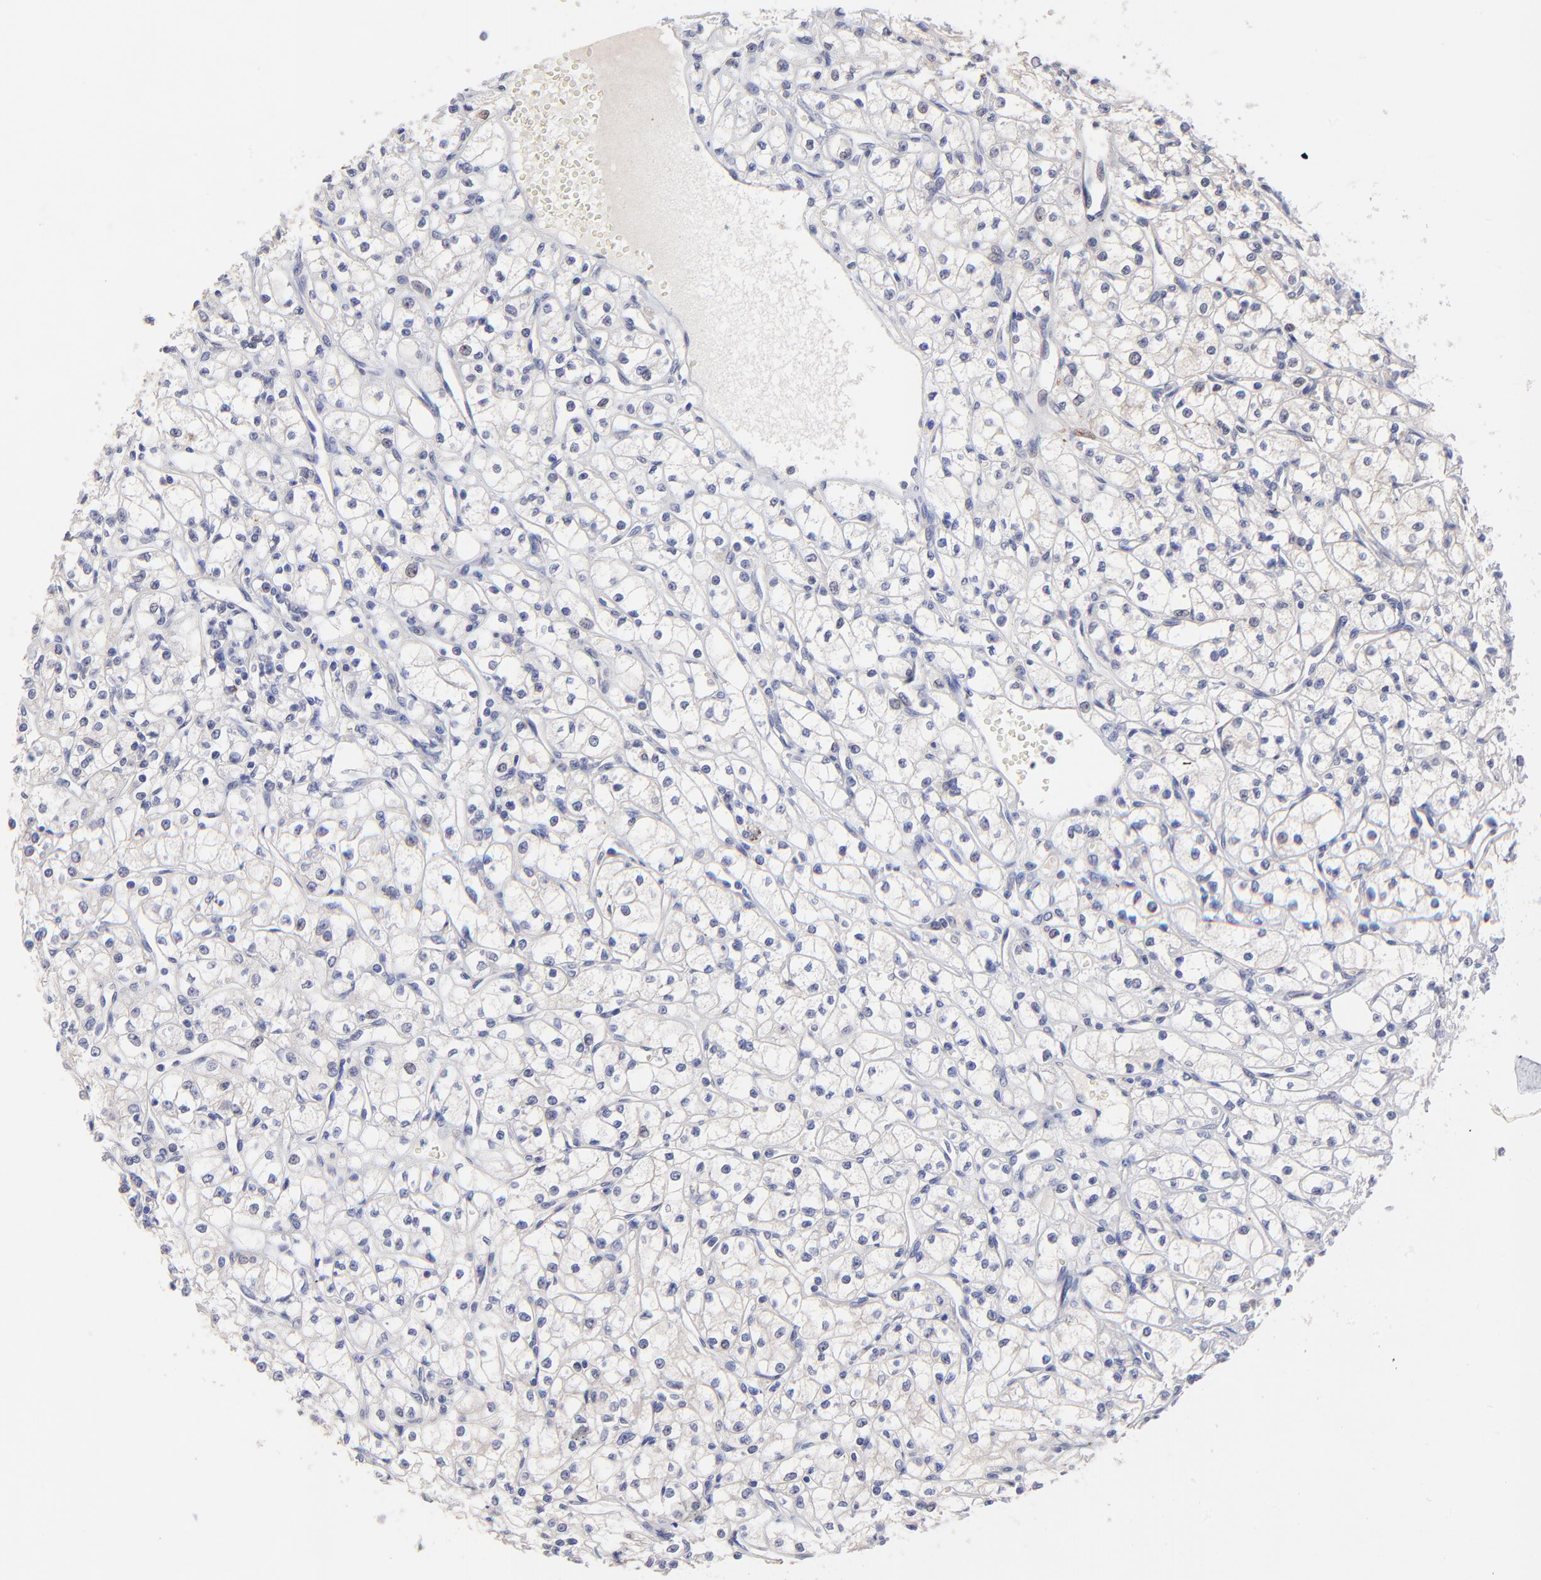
{"staining": {"intensity": "weak", "quantity": "<25%", "location": "cytoplasmic/membranous"}, "tissue": "renal cancer", "cell_type": "Tumor cells", "image_type": "cancer", "snomed": [{"axis": "morphology", "description": "Adenocarcinoma, NOS"}, {"axis": "topography", "description": "Kidney"}], "caption": "A photomicrograph of human adenocarcinoma (renal) is negative for staining in tumor cells.", "gene": "ZNF747", "patient": {"sex": "male", "age": 61}}